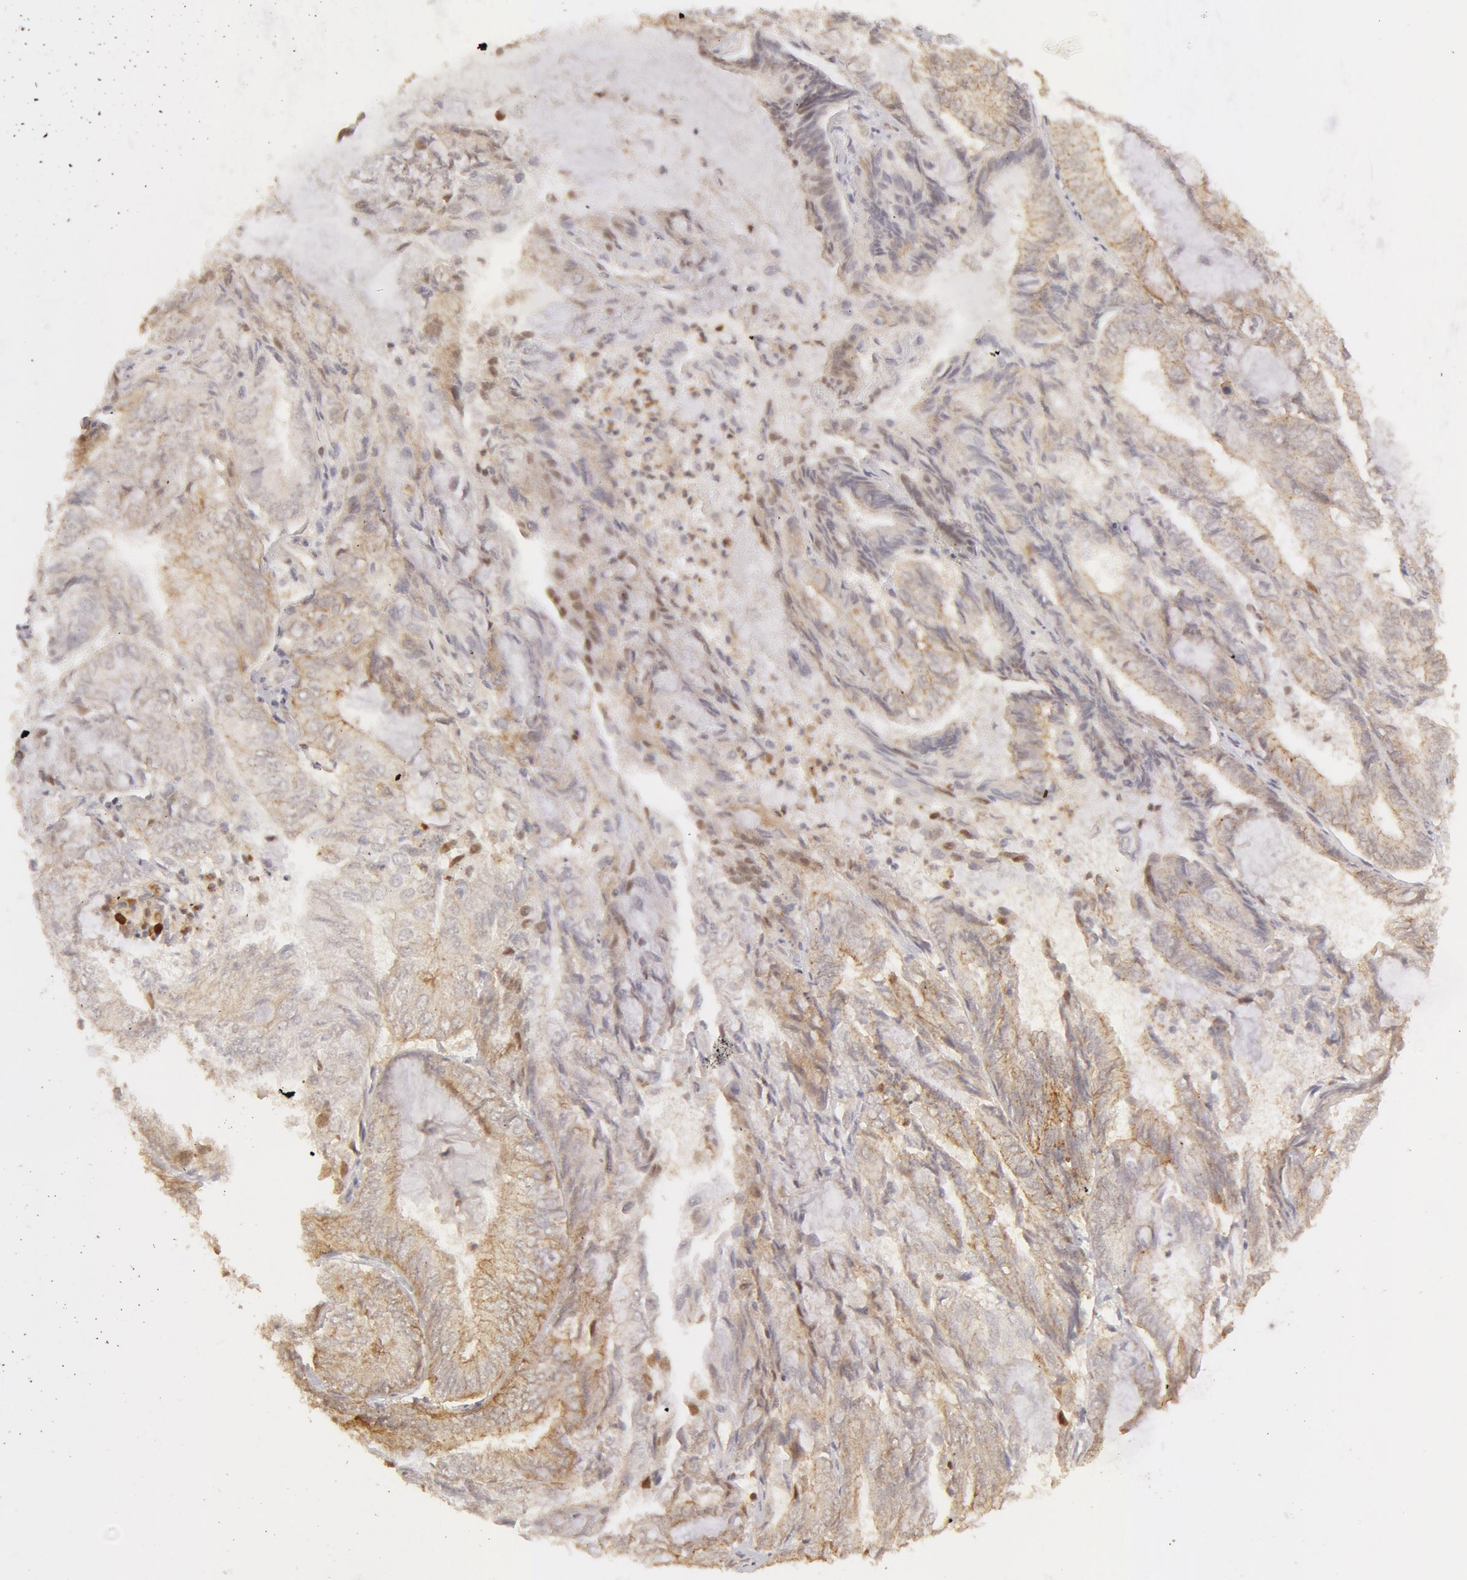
{"staining": {"intensity": "weak", "quantity": ">75%", "location": "cytoplasmic/membranous"}, "tissue": "endometrial cancer", "cell_type": "Tumor cells", "image_type": "cancer", "snomed": [{"axis": "morphology", "description": "Adenocarcinoma, NOS"}, {"axis": "topography", "description": "Endometrium"}], "caption": "Weak cytoplasmic/membranous staining is identified in about >75% of tumor cells in adenocarcinoma (endometrial).", "gene": "ADAM10", "patient": {"sex": "female", "age": 59}}